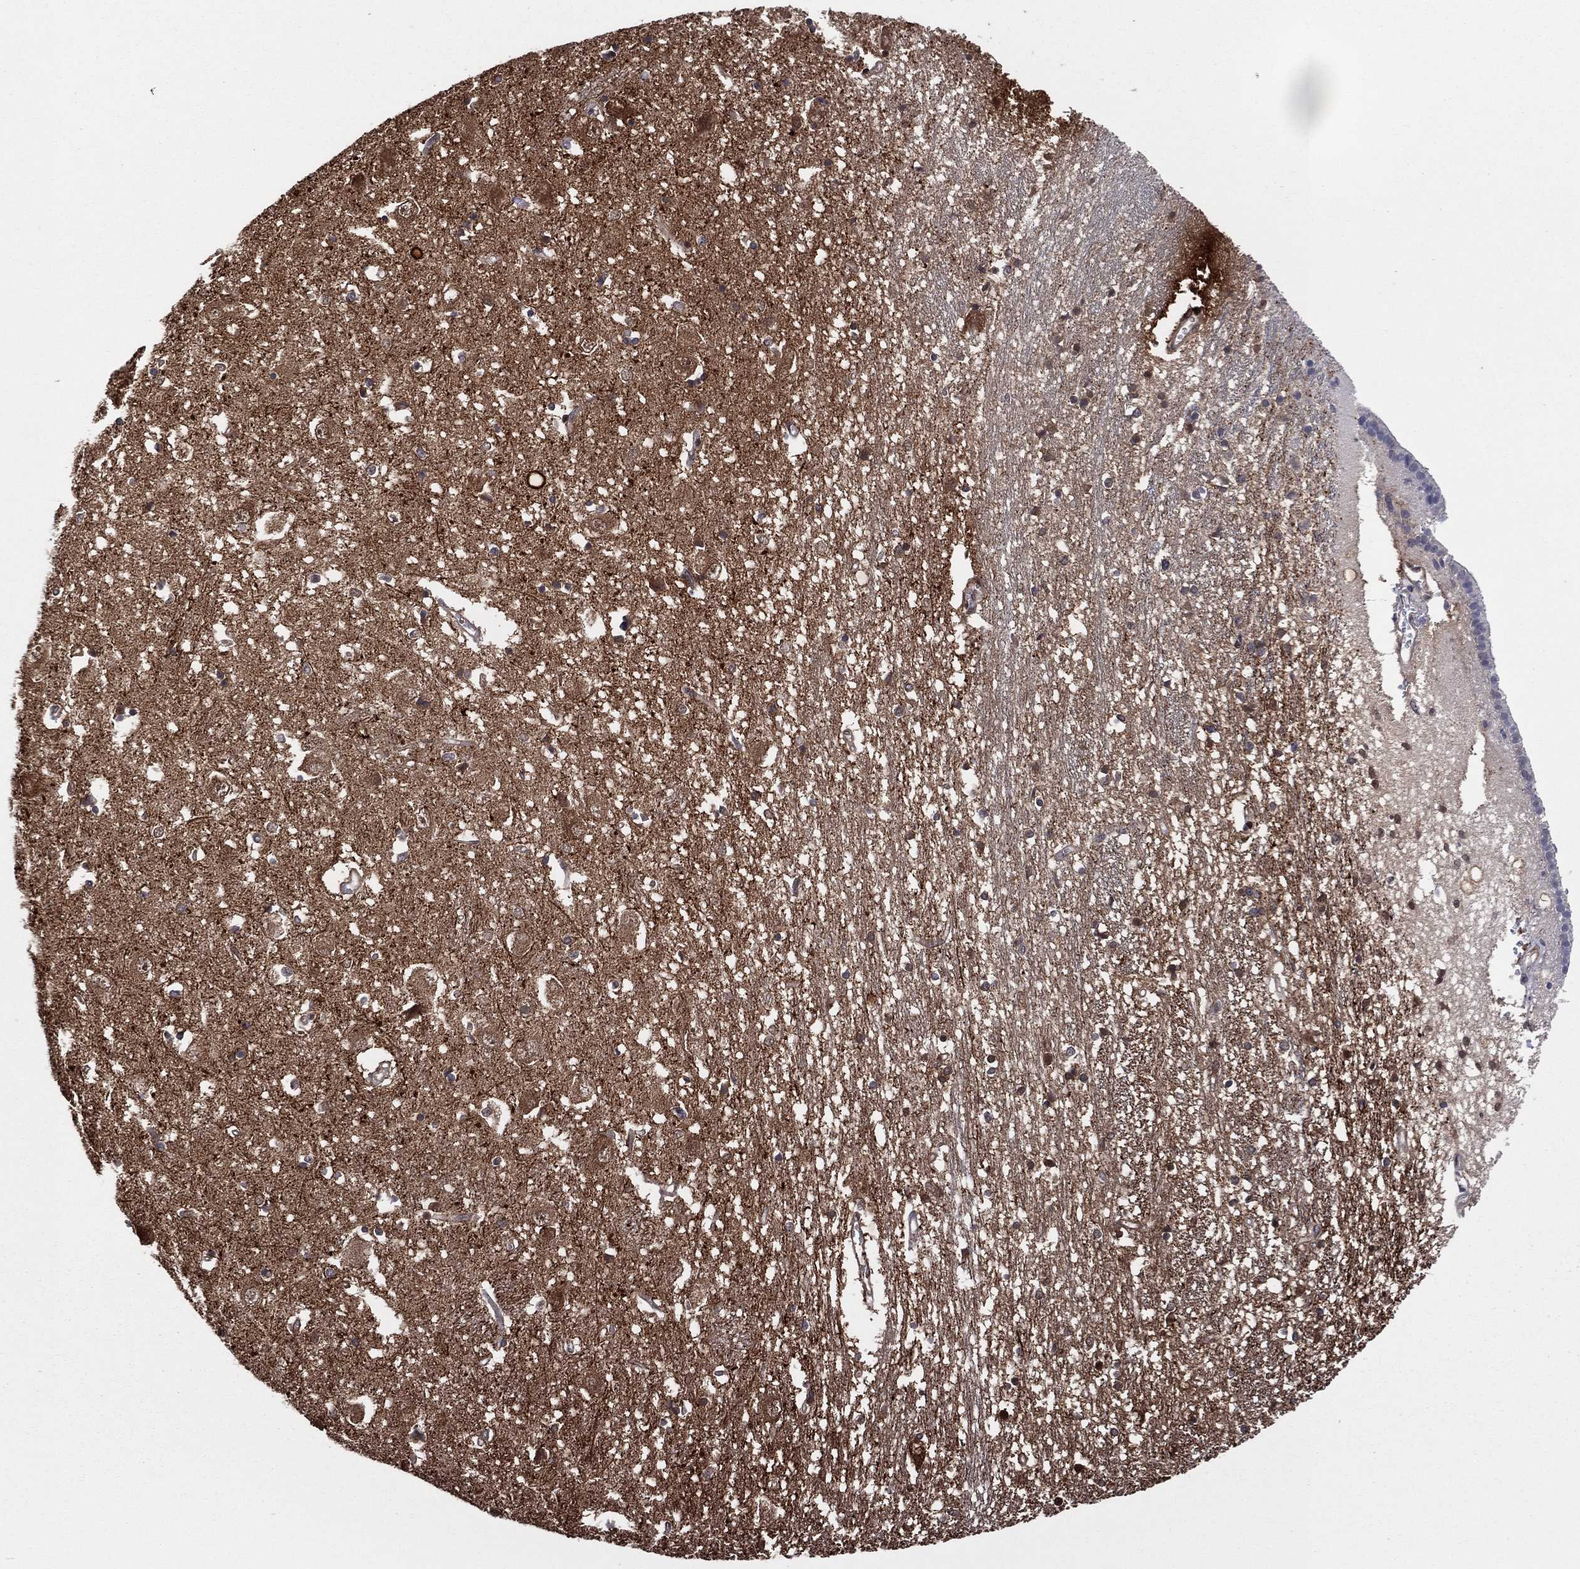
{"staining": {"intensity": "moderate", "quantity": "<25%", "location": "cytoplasmic/membranous"}, "tissue": "caudate", "cell_type": "Glial cells", "image_type": "normal", "snomed": [{"axis": "morphology", "description": "Normal tissue, NOS"}, {"axis": "topography", "description": "Lateral ventricle wall"}], "caption": "Caudate stained for a protein (brown) exhibits moderate cytoplasmic/membranous positive positivity in approximately <25% of glial cells.", "gene": "SNCG", "patient": {"sex": "male", "age": 54}}